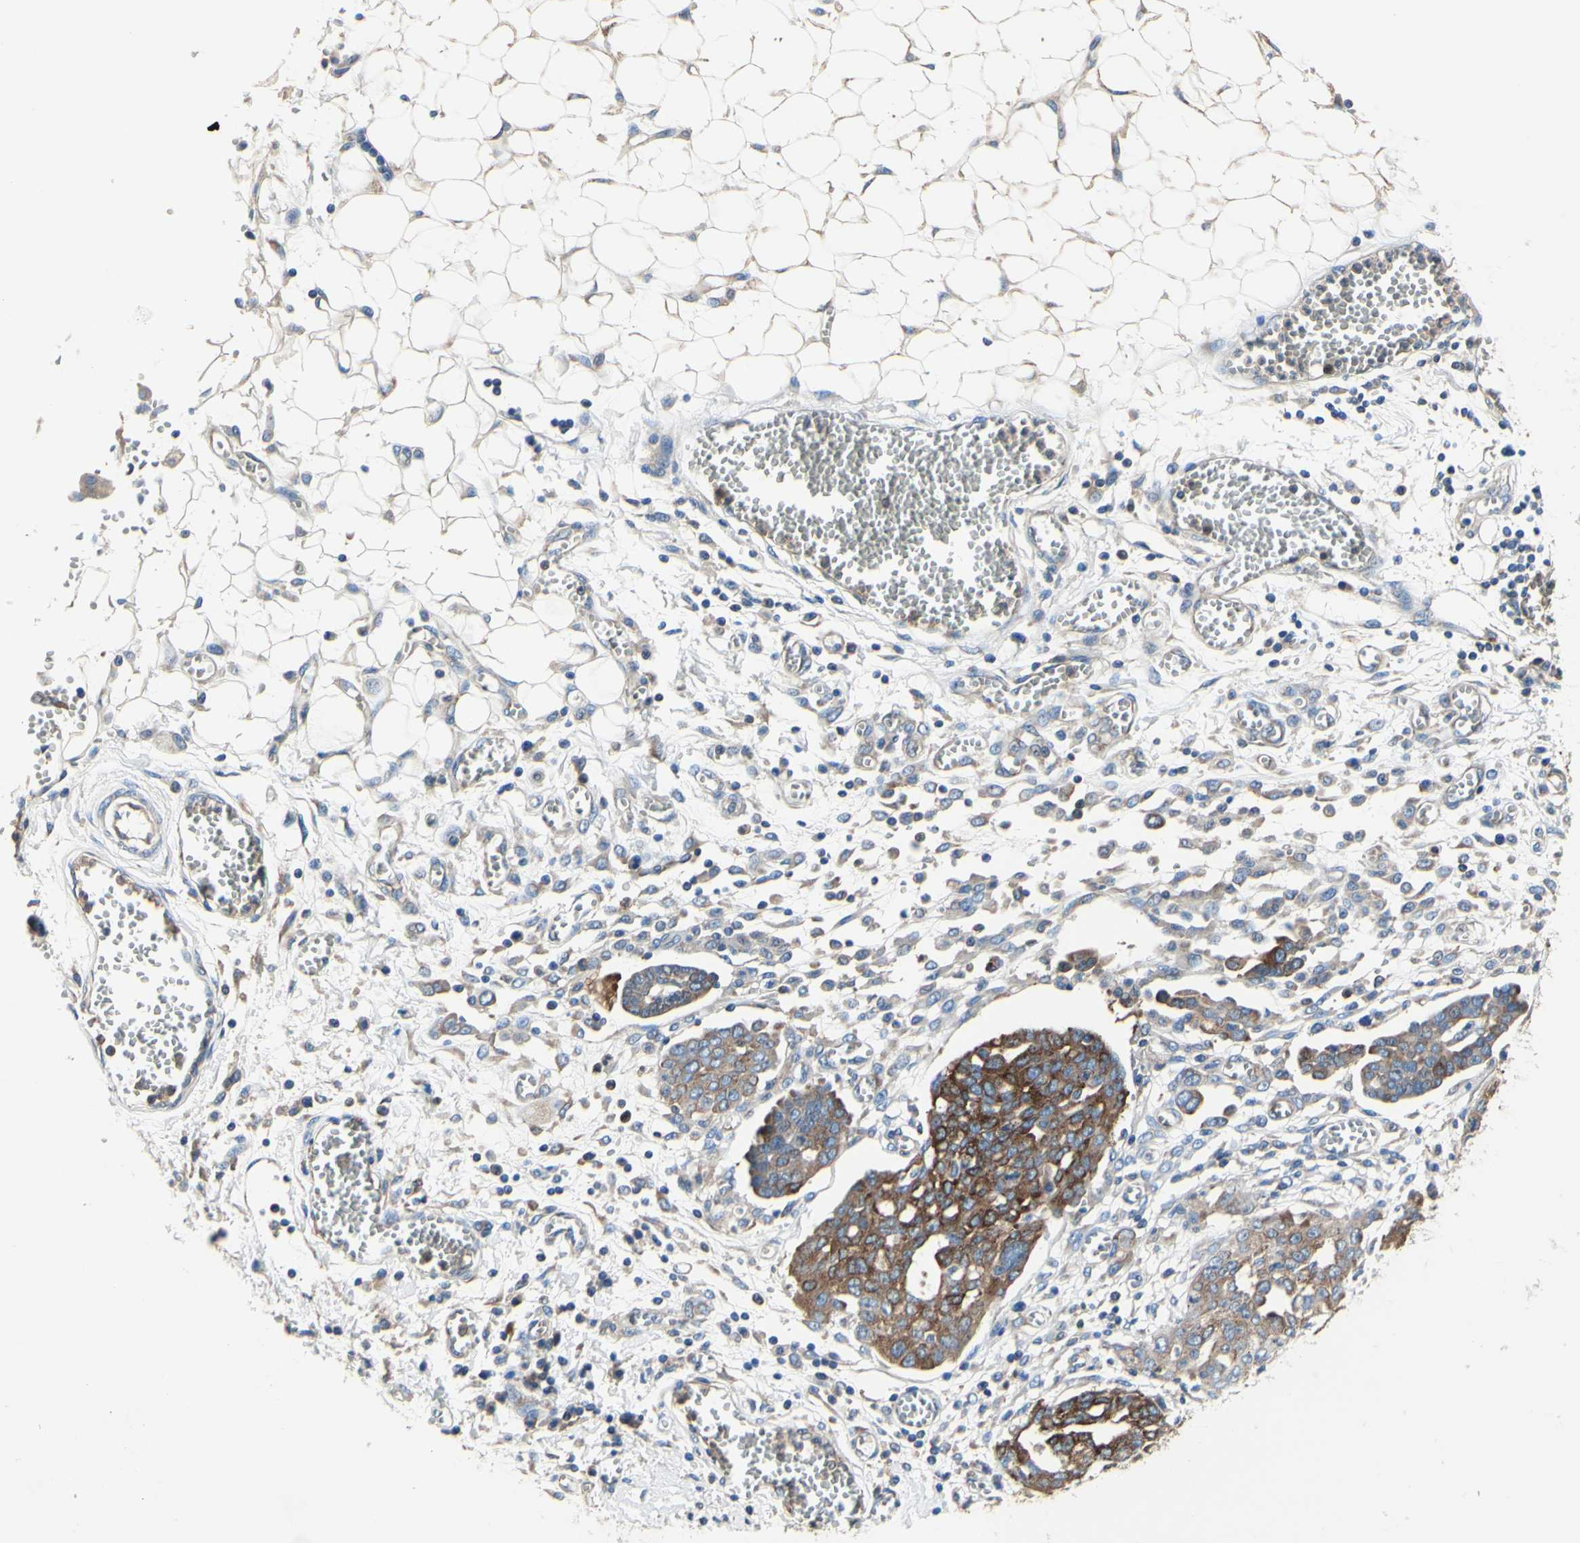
{"staining": {"intensity": "strong", "quantity": "25%-75%", "location": "cytoplasmic/membranous"}, "tissue": "ovarian cancer", "cell_type": "Tumor cells", "image_type": "cancer", "snomed": [{"axis": "morphology", "description": "Cystadenocarcinoma, serous, NOS"}, {"axis": "topography", "description": "Soft tissue"}, {"axis": "topography", "description": "Ovary"}], "caption": "Immunohistochemical staining of ovarian serous cystadenocarcinoma reveals strong cytoplasmic/membranous protein positivity in approximately 25%-75% of tumor cells. (DAB (3,3'-diaminobenzidine) IHC with brightfield microscopy, high magnification).", "gene": "FMR1", "patient": {"sex": "female", "age": 57}}